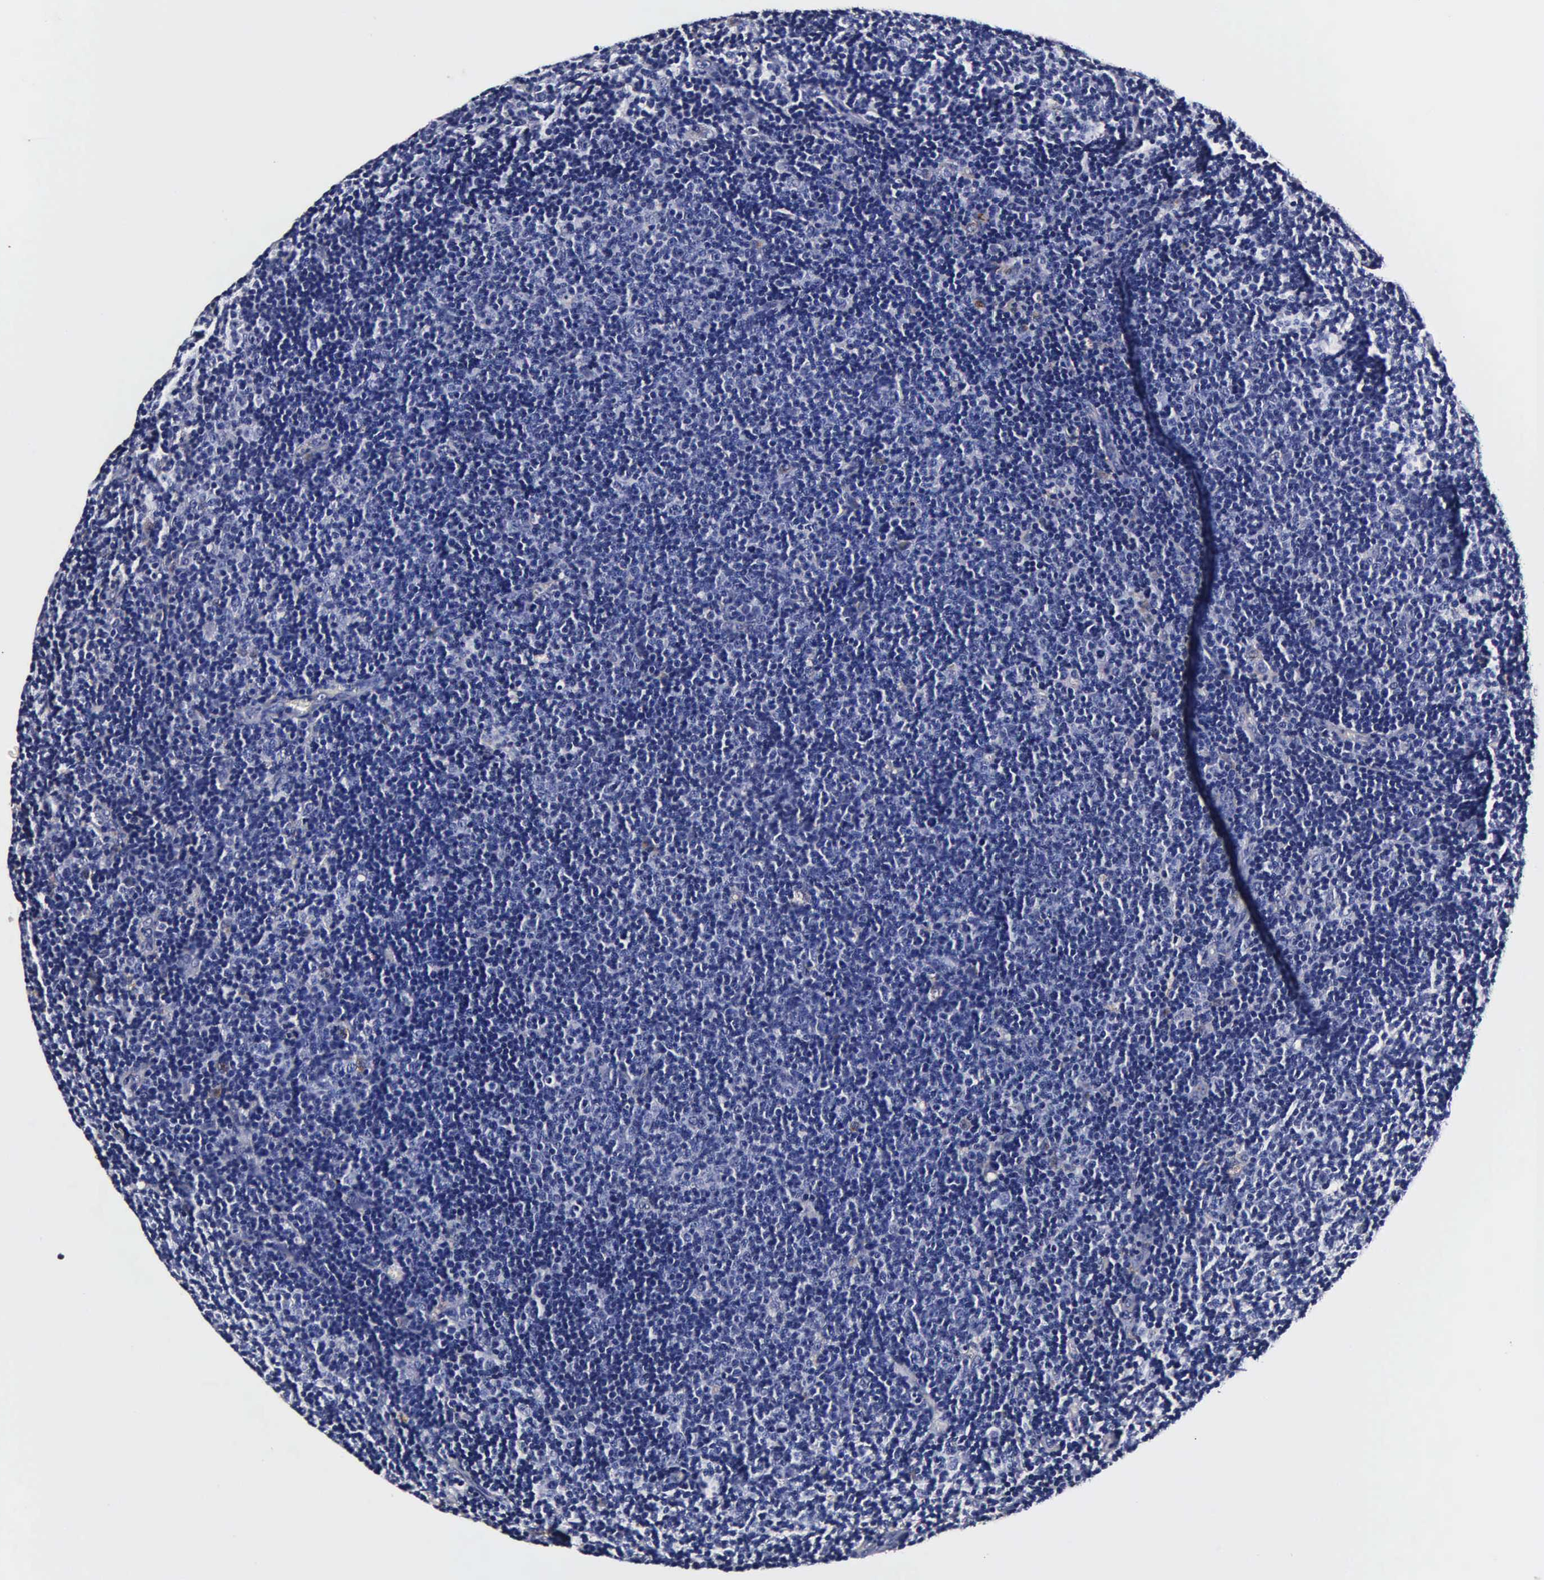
{"staining": {"intensity": "negative", "quantity": "none", "location": "none"}, "tissue": "lymphoma", "cell_type": "Tumor cells", "image_type": "cancer", "snomed": [{"axis": "morphology", "description": "Malignant lymphoma, non-Hodgkin's type, Low grade"}, {"axis": "topography", "description": "Lymph node"}], "caption": "The histopathology image displays no staining of tumor cells in low-grade malignant lymphoma, non-Hodgkin's type.", "gene": "CST3", "patient": {"sex": "male", "age": 49}}